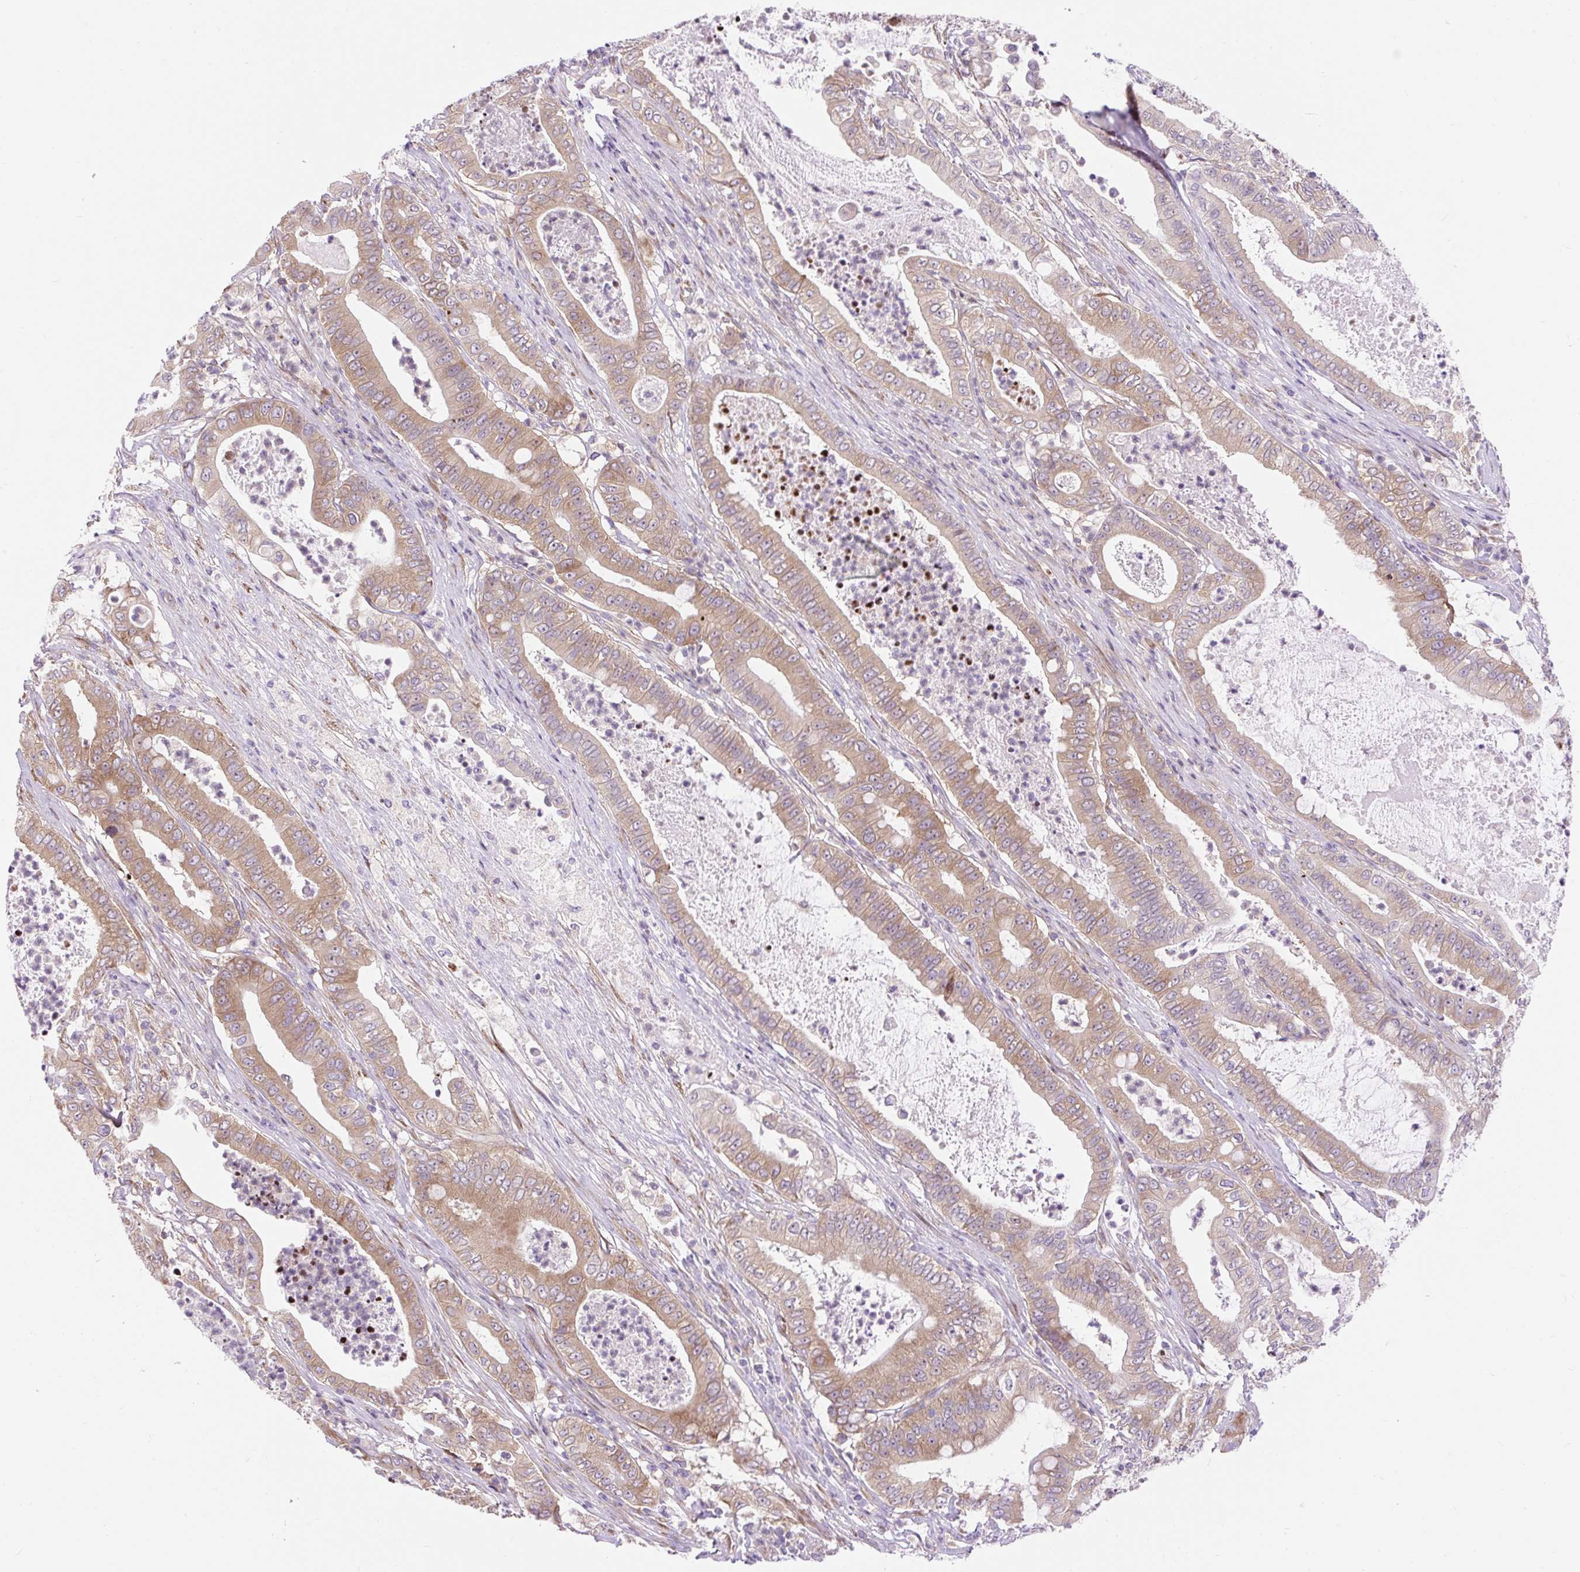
{"staining": {"intensity": "moderate", "quantity": ">75%", "location": "cytoplasmic/membranous"}, "tissue": "pancreatic cancer", "cell_type": "Tumor cells", "image_type": "cancer", "snomed": [{"axis": "morphology", "description": "Adenocarcinoma, NOS"}, {"axis": "topography", "description": "Pancreas"}], "caption": "A brown stain highlights moderate cytoplasmic/membranous staining of a protein in human pancreatic cancer (adenocarcinoma) tumor cells.", "gene": "GPR45", "patient": {"sex": "male", "age": 71}}